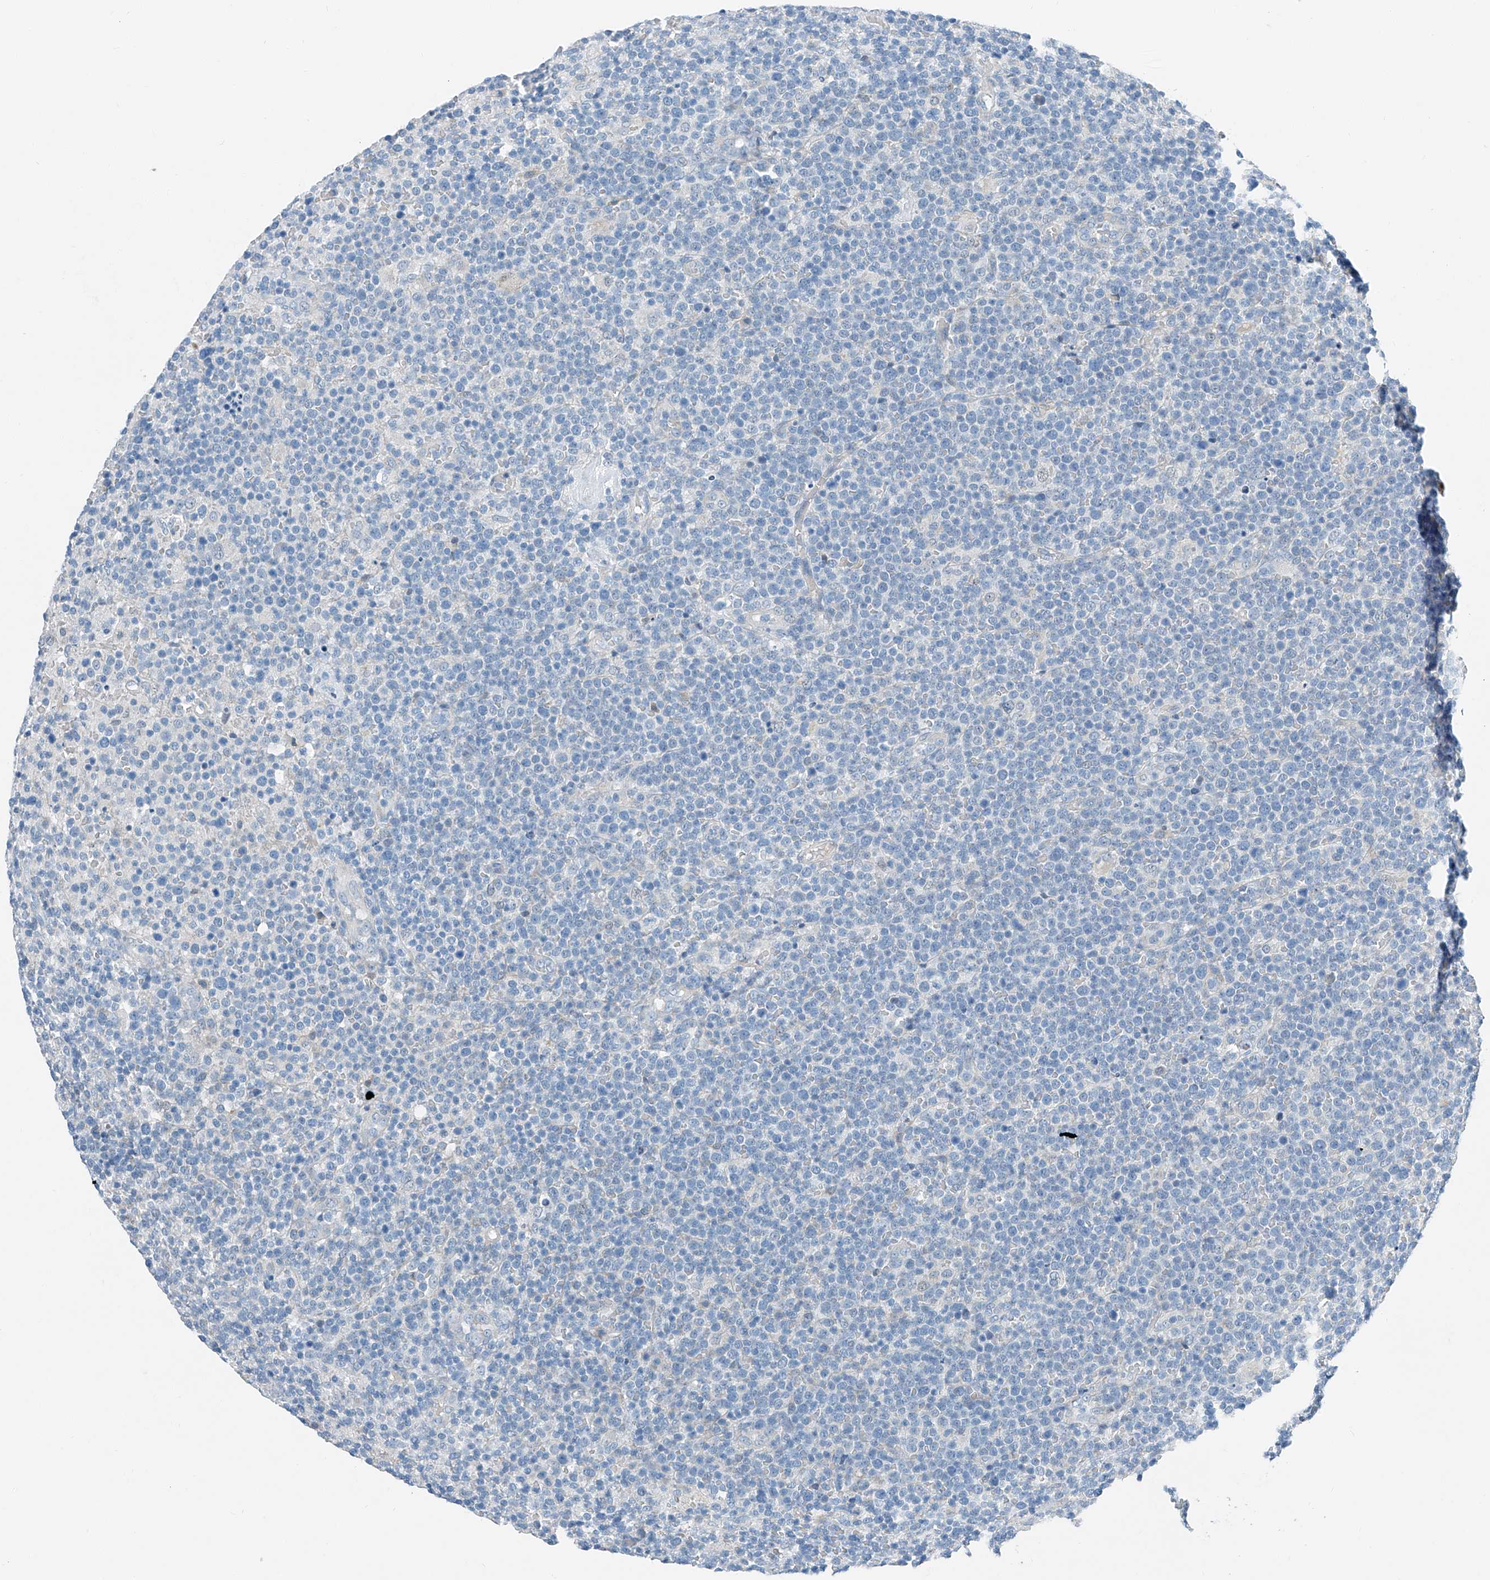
{"staining": {"intensity": "negative", "quantity": "none", "location": "none"}, "tissue": "lymphoma", "cell_type": "Tumor cells", "image_type": "cancer", "snomed": [{"axis": "morphology", "description": "Malignant lymphoma, non-Hodgkin's type, High grade"}, {"axis": "topography", "description": "Lymph node"}], "caption": "Protein analysis of malignant lymphoma, non-Hodgkin's type (high-grade) reveals no significant expression in tumor cells.", "gene": "MDGA1", "patient": {"sex": "male", "age": 61}}